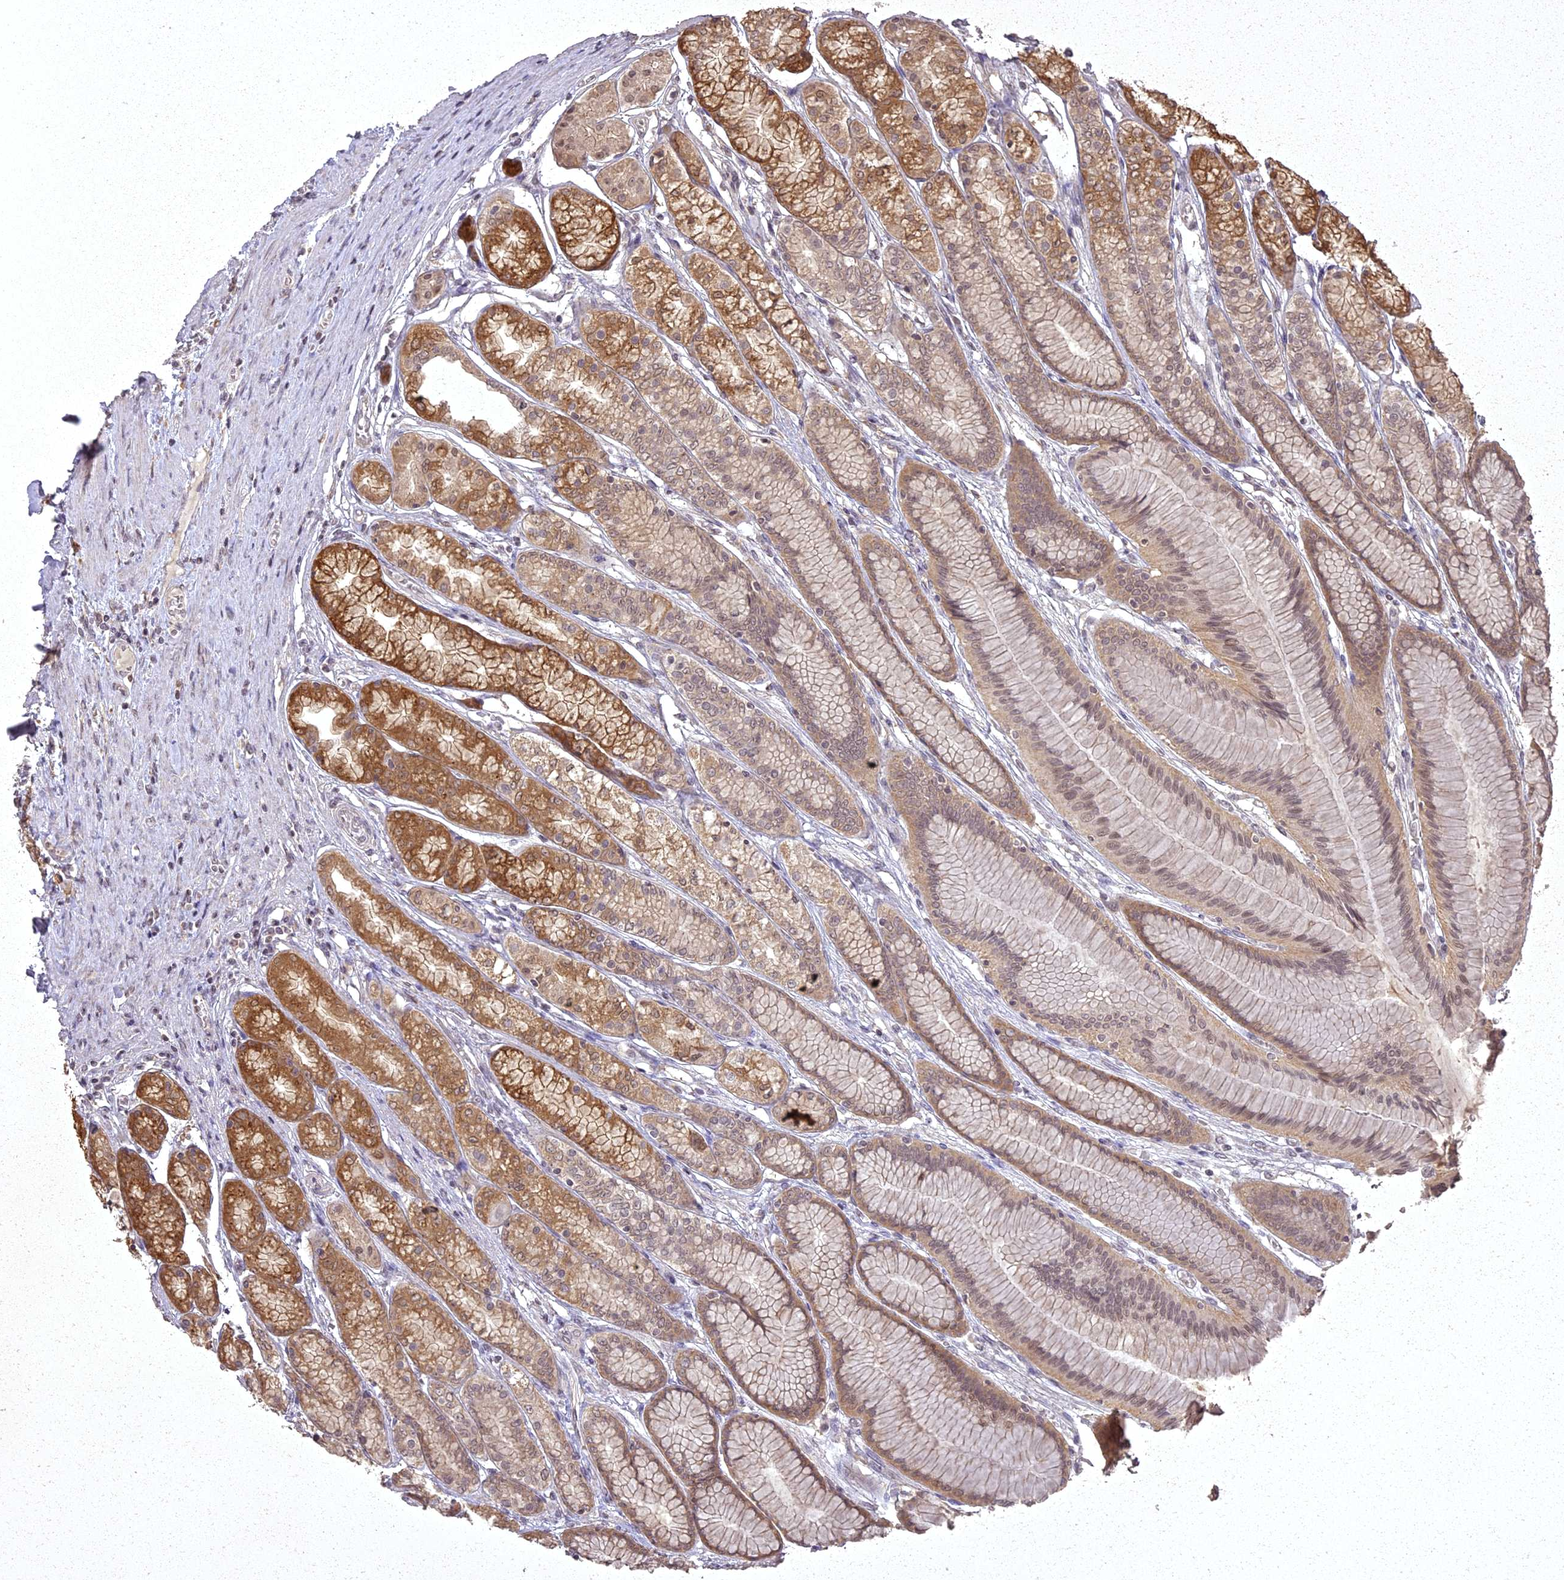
{"staining": {"intensity": "moderate", "quantity": ">75%", "location": "cytoplasmic/membranous,nuclear"}, "tissue": "stomach", "cell_type": "Glandular cells", "image_type": "normal", "snomed": [{"axis": "morphology", "description": "Normal tissue, NOS"}, {"axis": "morphology", "description": "Adenocarcinoma, NOS"}, {"axis": "morphology", "description": "Adenocarcinoma, High grade"}, {"axis": "topography", "description": "Stomach, upper"}, {"axis": "topography", "description": "Stomach"}], "caption": "Immunohistochemical staining of normal human stomach reveals medium levels of moderate cytoplasmic/membranous,nuclear expression in about >75% of glandular cells. The staining is performed using DAB brown chromogen to label protein expression. The nuclei are counter-stained blue using hematoxylin.", "gene": "ING5", "patient": {"sex": "female", "age": 65}}